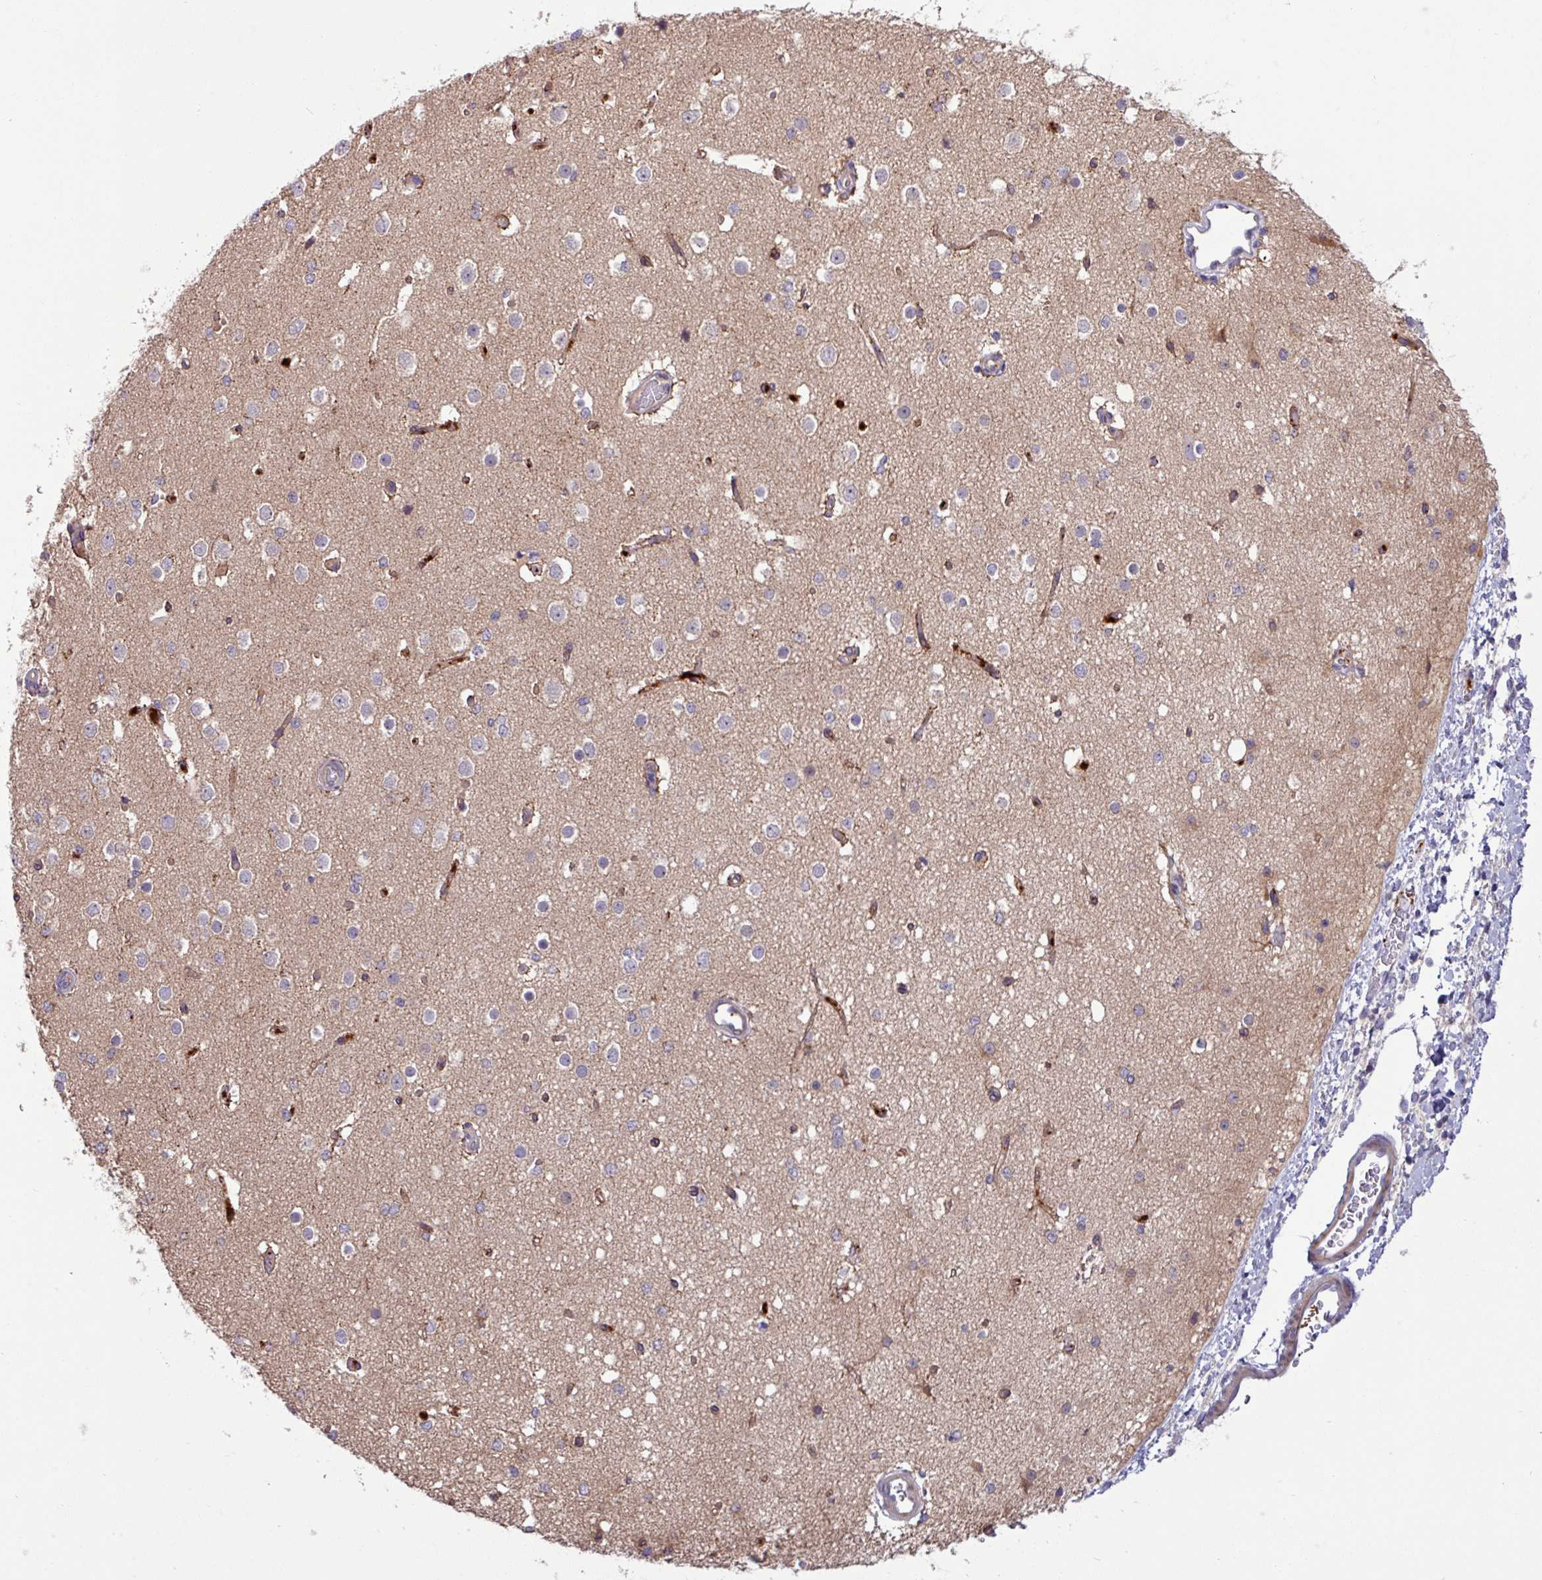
{"staining": {"intensity": "moderate", "quantity": ">75%", "location": "cytoplasmic/membranous"}, "tissue": "cerebral cortex", "cell_type": "Endothelial cells", "image_type": "normal", "snomed": [{"axis": "morphology", "description": "Normal tissue, NOS"}, {"axis": "morphology", "description": "Inflammation, NOS"}, {"axis": "topography", "description": "Cerebral cortex"}], "caption": "The image demonstrates immunohistochemical staining of unremarkable cerebral cortex. There is moderate cytoplasmic/membranous expression is seen in approximately >75% of endothelial cells. (DAB (3,3'-diaminobenzidine) = brown stain, brightfield microscopy at high magnification).", "gene": "B4GALNT4", "patient": {"sex": "male", "age": 6}}